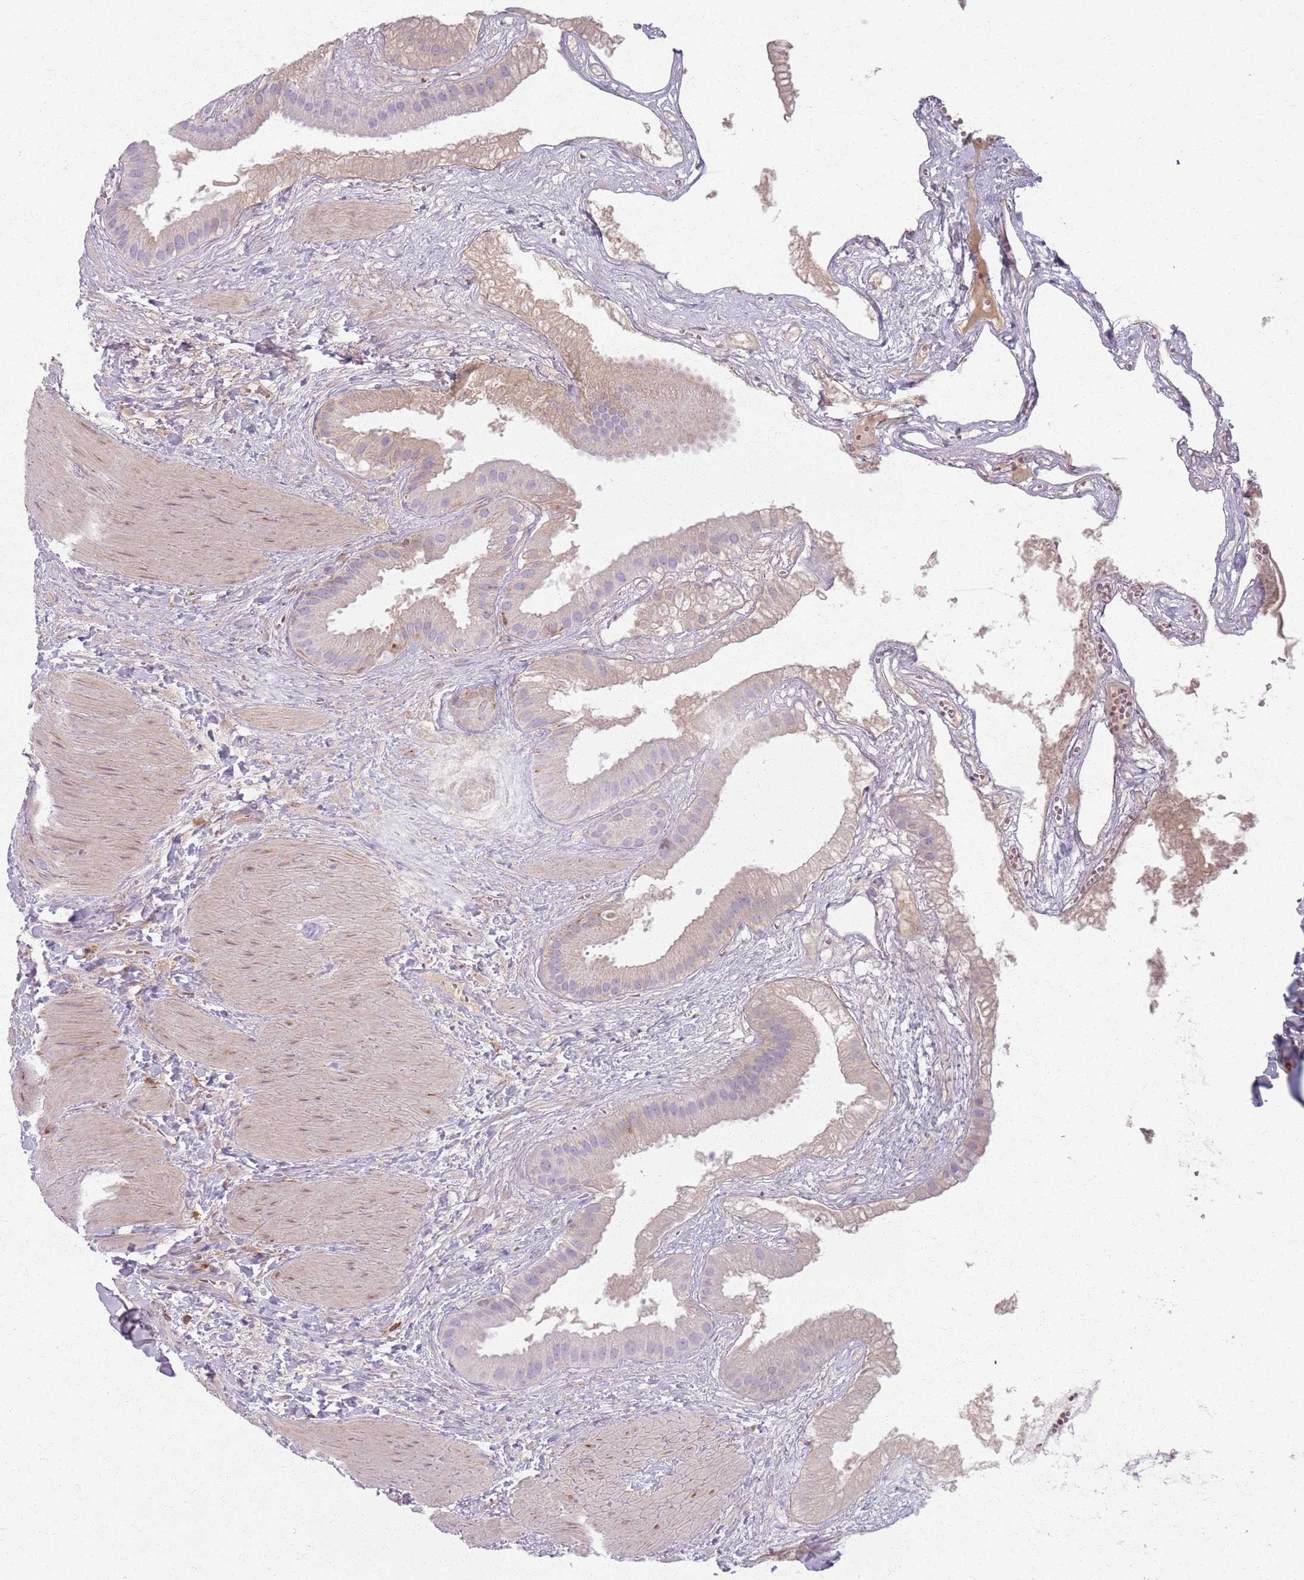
{"staining": {"intensity": "weak", "quantity": "<25%", "location": "cytoplasmic/membranous"}, "tissue": "gallbladder", "cell_type": "Glandular cells", "image_type": "normal", "snomed": [{"axis": "morphology", "description": "Normal tissue, NOS"}, {"axis": "topography", "description": "Gallbladder"}], "caption": "Glandular cells show no significant positivity in normal gallbladder. (DAB (3,3'-diaminobenzidine) immunohistochemistry, high magnification).", "gene": "COLGALT1", "patient": {"sex": "male", "age": 55}}